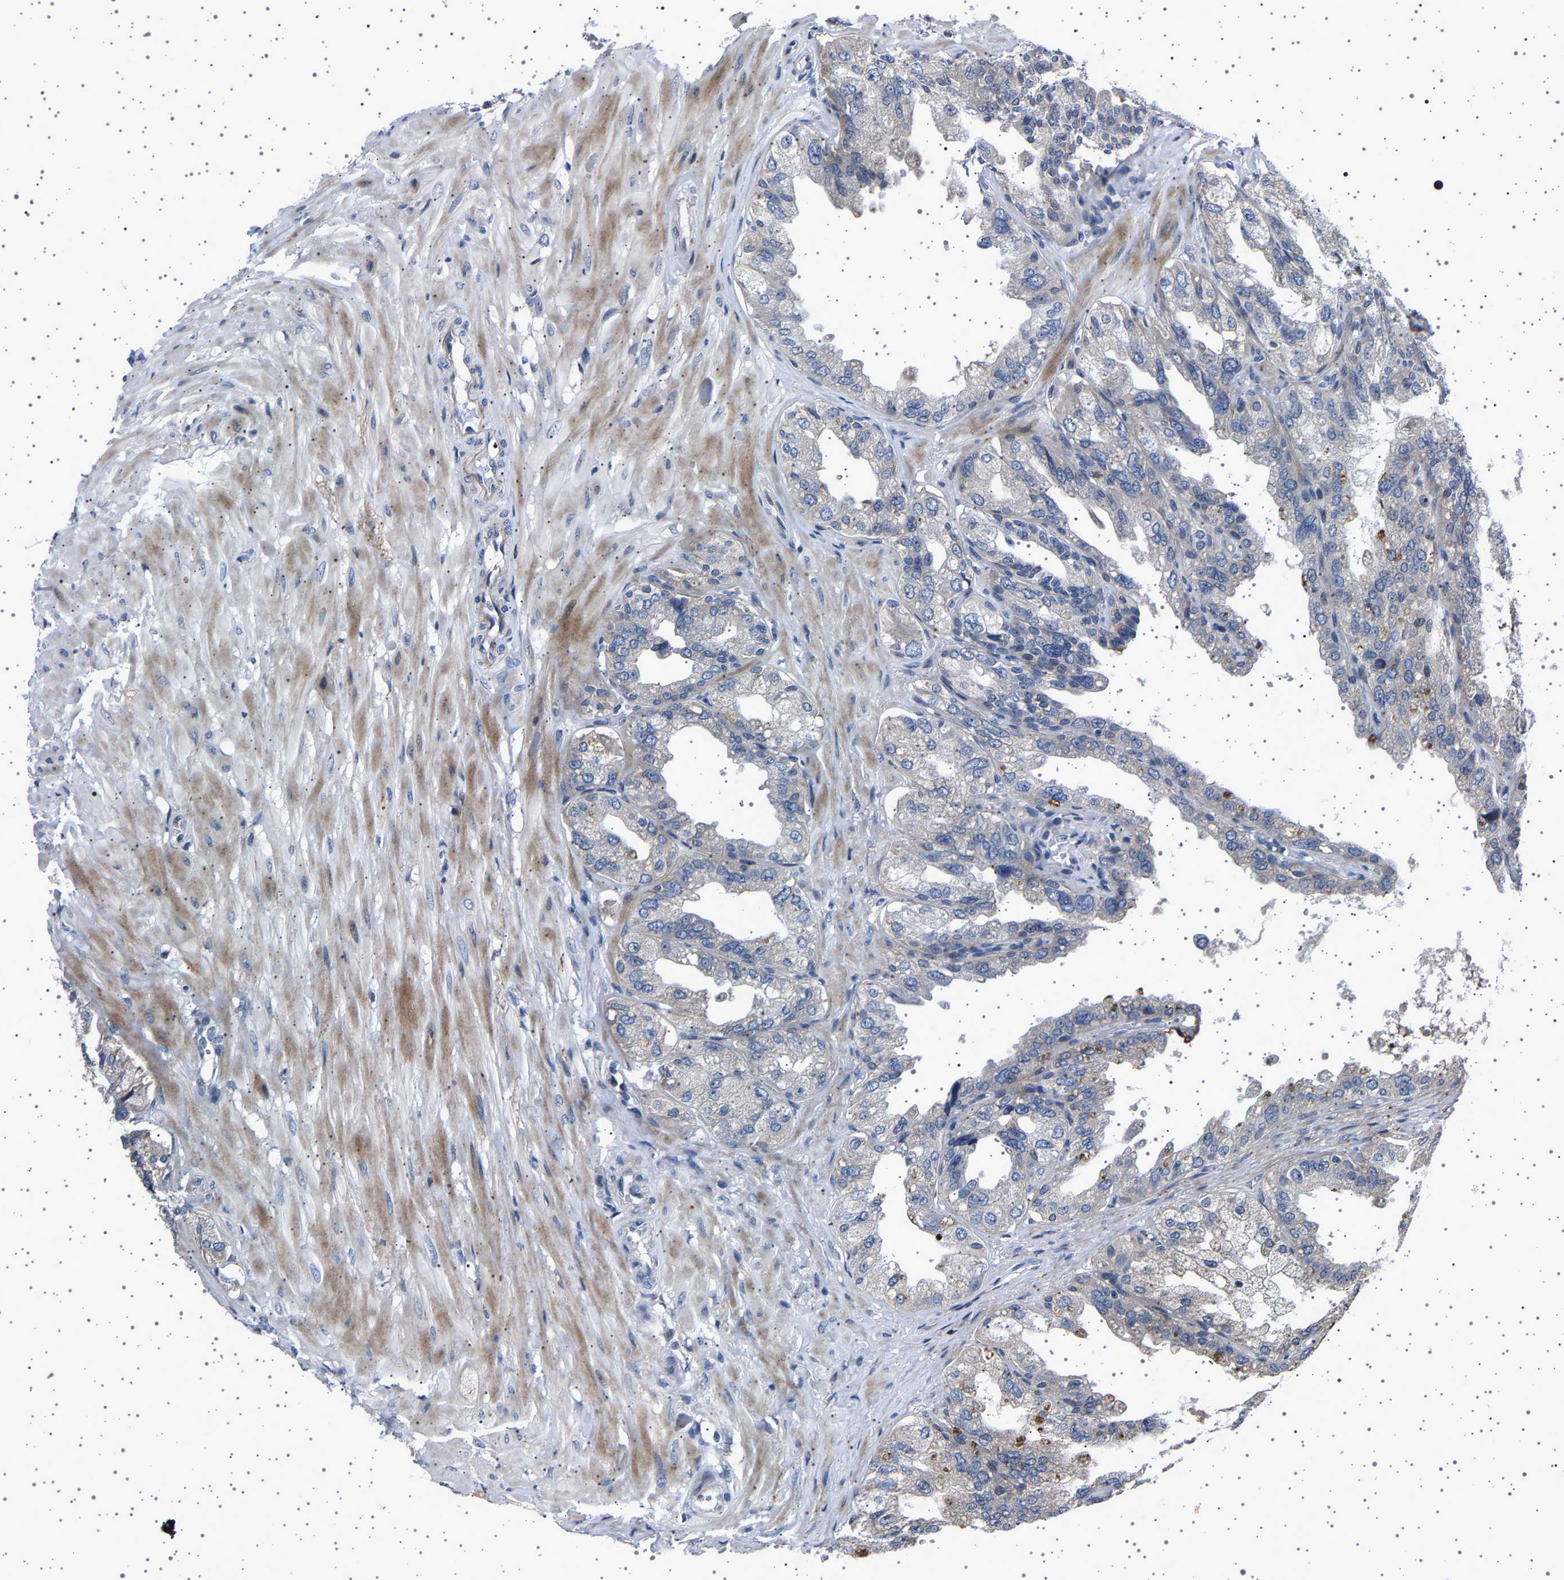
{"staining": {"intensity": "negative", "quantity": "none", "location": "none"}, "tissue": "seminal vesicle", "cell_type": "Glandular cells", "image_type": "normal", "snomed": [{"axis": "morphology", "description": "Normal tissue, NOS"}, {"axis": "topography", "description": "Seminal veicle"}], "caption": "A histopathology image of seminal vesicle stained for a protein exhibits no brown staining in glandular cells. (Stains: DAB immunohistochemistry (IHC) with hematoxylin counter stain, Microscopy: brightfield microscopy at high magnification).", "gene": "PAK5", "patient": {"sex": "male", "age": 68}}